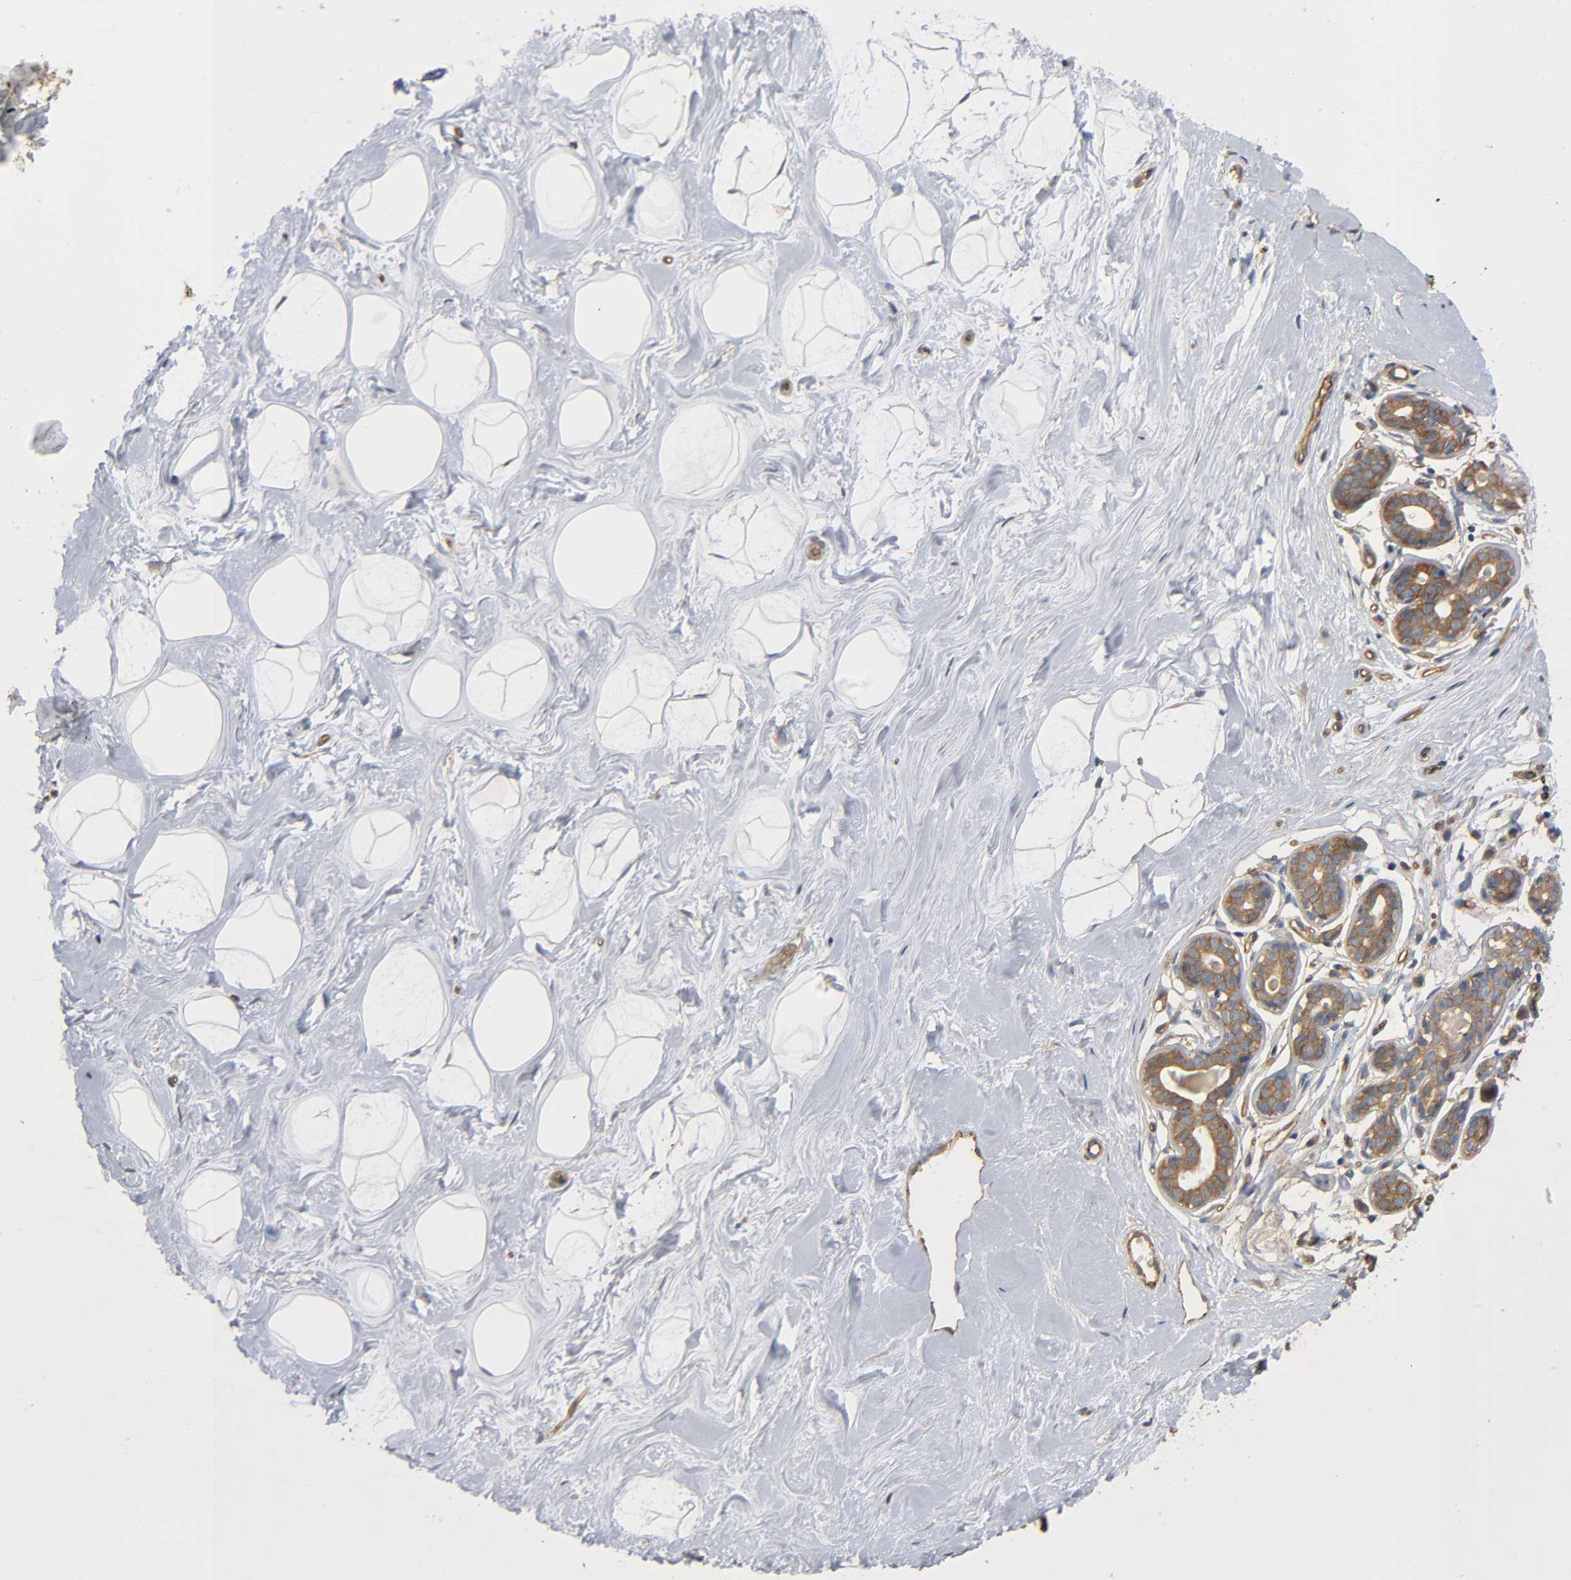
{"staining": {"intensity": "moderate", "quantity": "<25%", "location": "cytoplasmic/membranous"}, "tissue": "breast", "cell_type": "Adipocytes", "image_type": "normal", "snomed": [{"axis": "morphology", "description": "Normal tissue, NOS"}, {"axis": "topography", "description": "Breast"}], "caption": "Adipocytes reveal low levels of moderate cytoplasmic/membranous positivity in approximately <25% of cells in benign human breast.", "gene": "MARS1", "patient": {"sex": "female", "age": 23}}